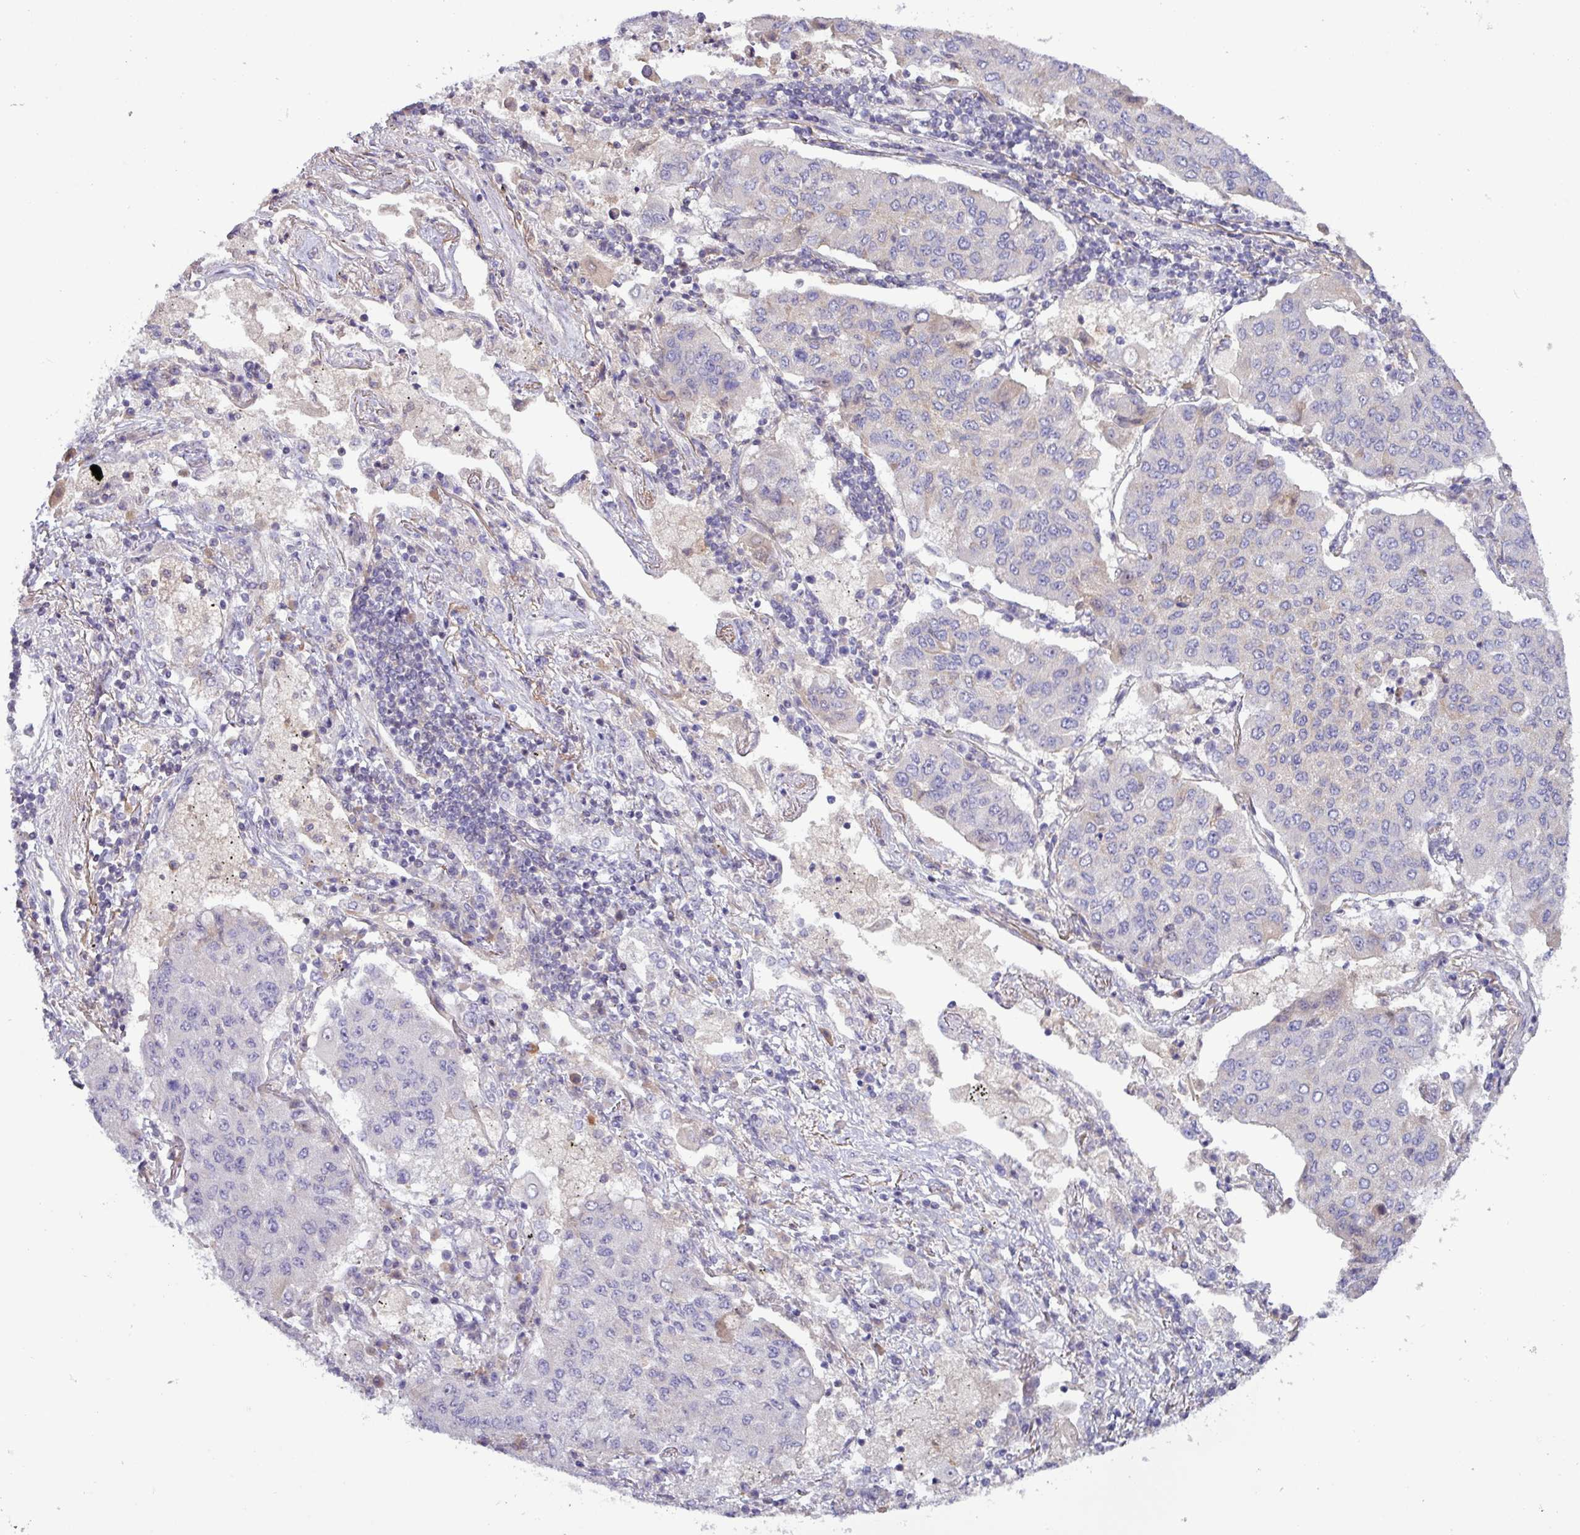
{"staining": {"intensity": "negative", "quantity": "none", "location": "none"}, "tissue": "lung cancer", "cell_type": "Tumor cells", "image_type": "cancer", "snomed": [{"axis": "morphology", "description": "Squamous cell carcinoma, NOS"}, {"axis": "topography", "description": "Lung"}], "caption": "Micrograph shows no significant protein staining in tumor cells of lung squamous cell carcinoma.", "gene": "TNFSF12", "patient": {"sex": "male", "age": 74}}